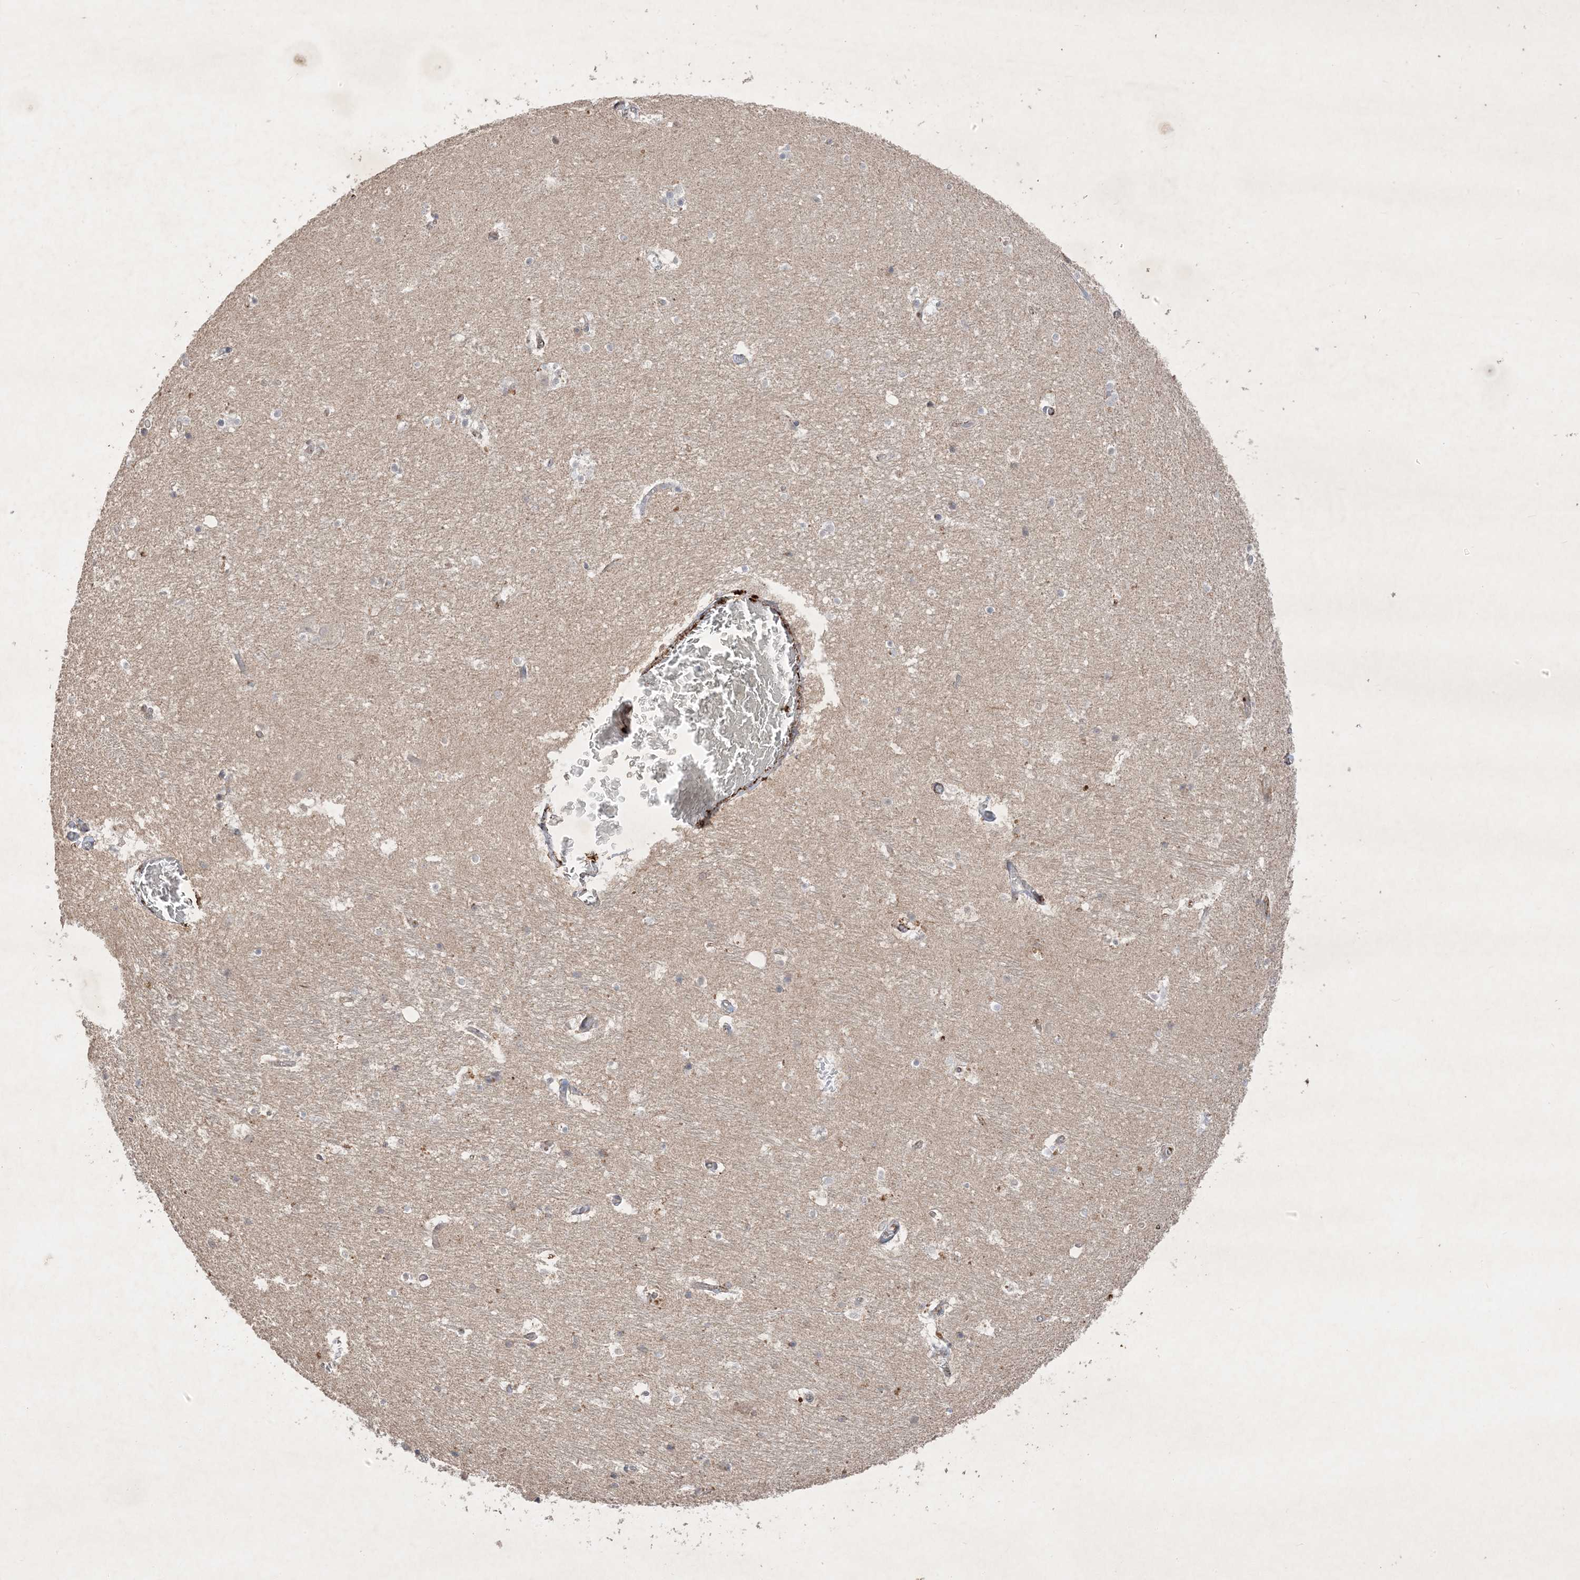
{"staining": {"intensity": "weak", "quantity": "25%-75%", "location": "cytoplasmic/membranous"}, "tissue": "hippocampus", "cell_type": "Glial cells", "image_type": "normal", "snomed": [{"axis": "morphology", "description": "Normal tissue, NOS"}, {"axis": "topography", "description": "Hippocampus"}], "caption": "Glial cells reveal low levels of weak cytoplasmic/membranous staining in about 25%-75% of cells in unremarkable hippocampus.", "gene": "PRSS36", "patient": {"sex": "female", "age": 52}}